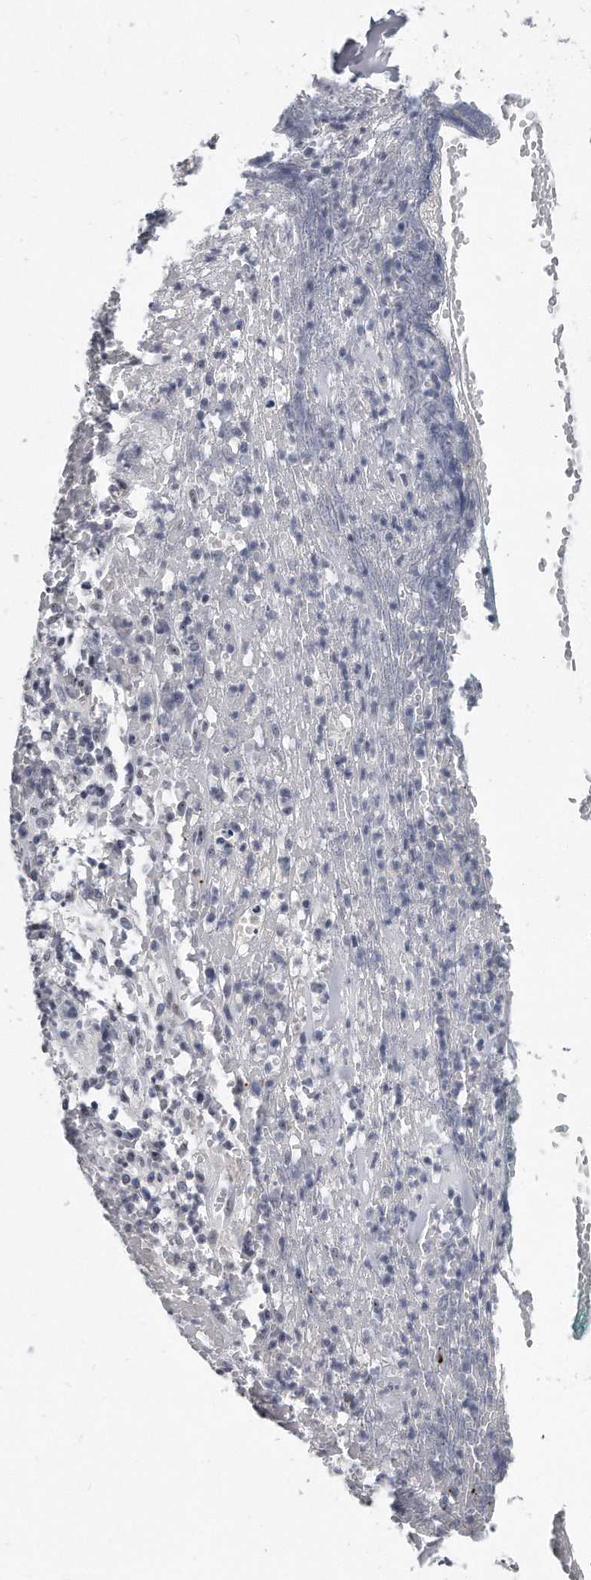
{"staining": {"intensity": "negative", "quantity": "none", "location": "none"}, "tissue": "adipose tissue", "cell_type": "Adipocytes", "image_type": "normal", "snomed": [{"axis": "morphology", "description": "Normal tissue, NOS"}, {"axis": "morphology", "description": "Basal cell carcinoma"}, {"axis": "topography", "description": "Cartilage tissue"}, {"axis": "topography", "description": "Nasopharynx"}, {"axis": "topography", "description": "Oral tissue"}], "caption": "The image displays no significant expression in adipocytes of adipose tissue.", "gene": "TFCP2L1", "patient": {"sex": "female", "age": 77}}